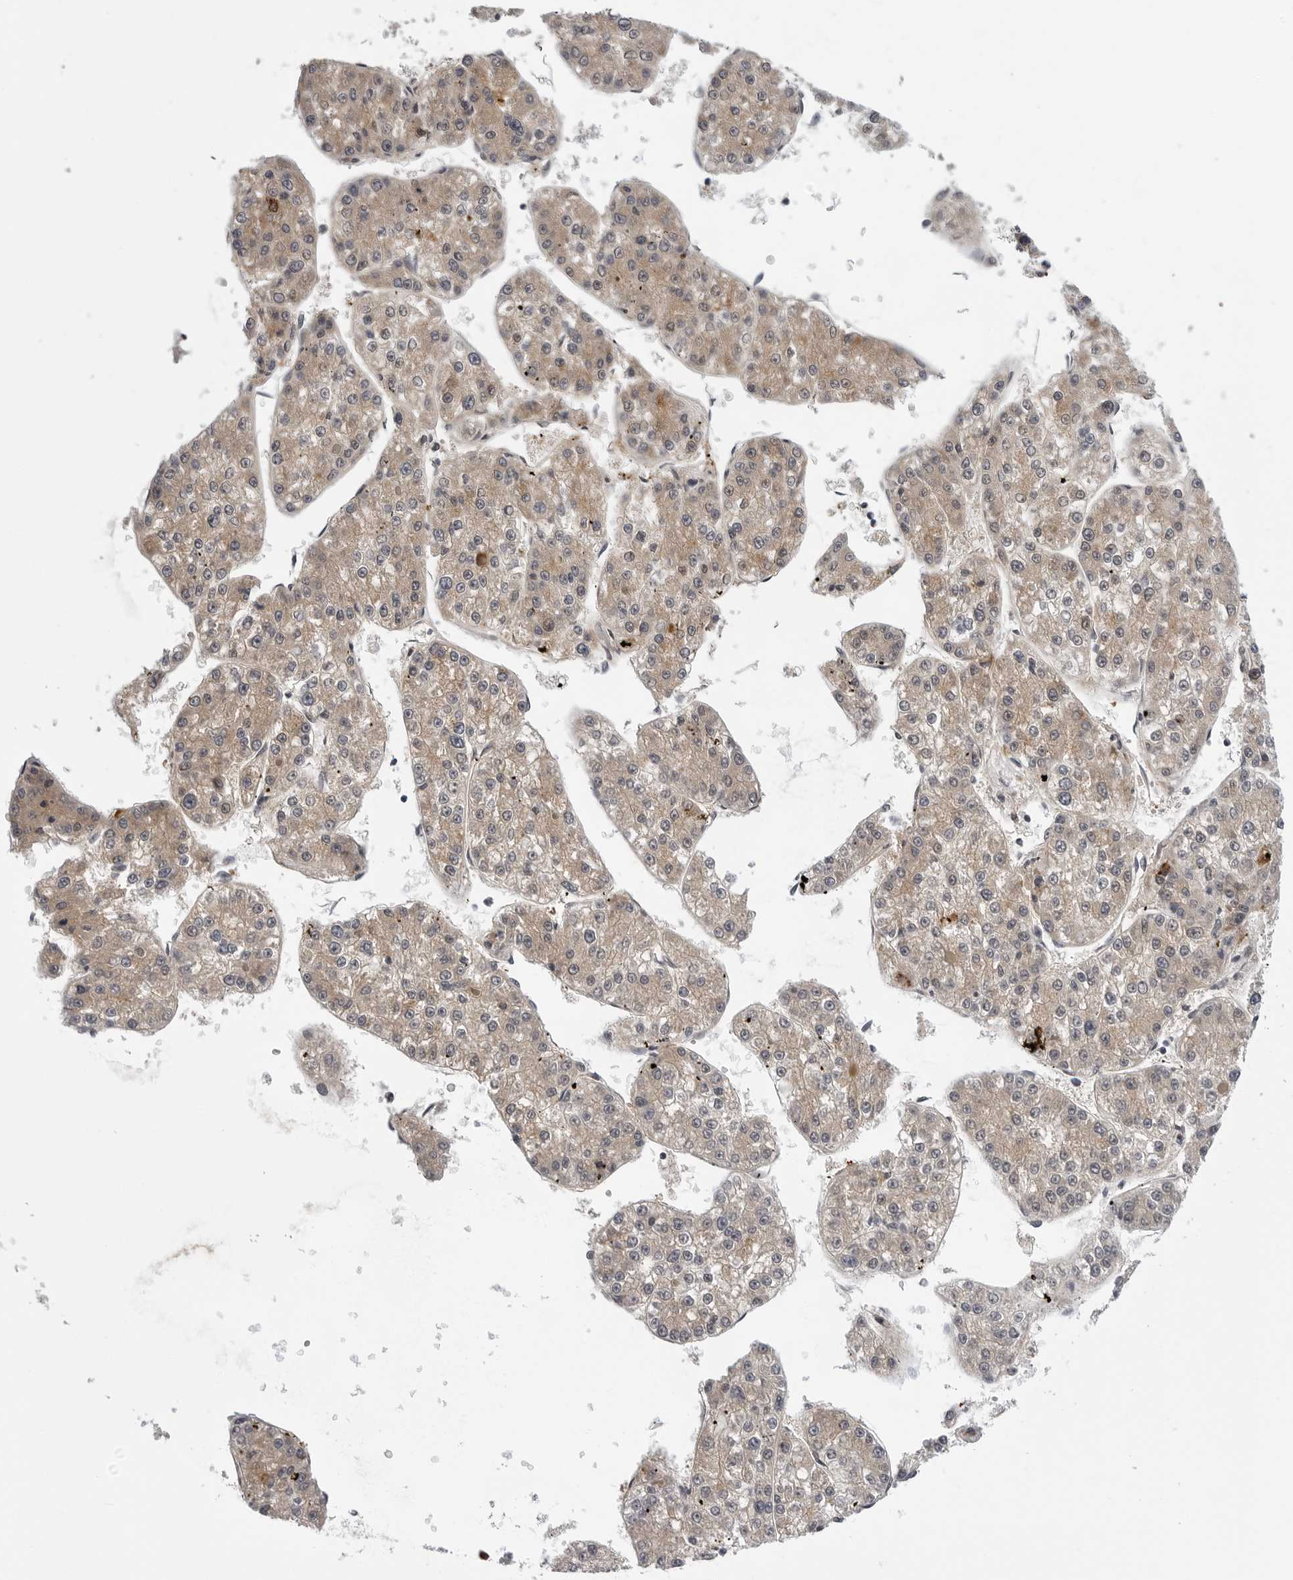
{"staining": {"intensity": "moderate", "quantity": ">75%", "location": "cytoplasmic/membranous"}, "tissue": "liver cancer", "cell_type": "Tumor cells", "image_type": "cancer", "snomed": [{"axis": "morphology", "description": "Carcinoma, Hepatocellular, NOS"}, {"axis": "topography", "description": "Liver"}], "caption": "A brown stain shows moderate cytoplasmic/membranous positivity of a protein in liver hepatocellular carcinoma tumor cells. (IHC, brightfield microscopy, high magnification).", "gene": "CDK20", "patient": {"sex": "female", "age": 73}}